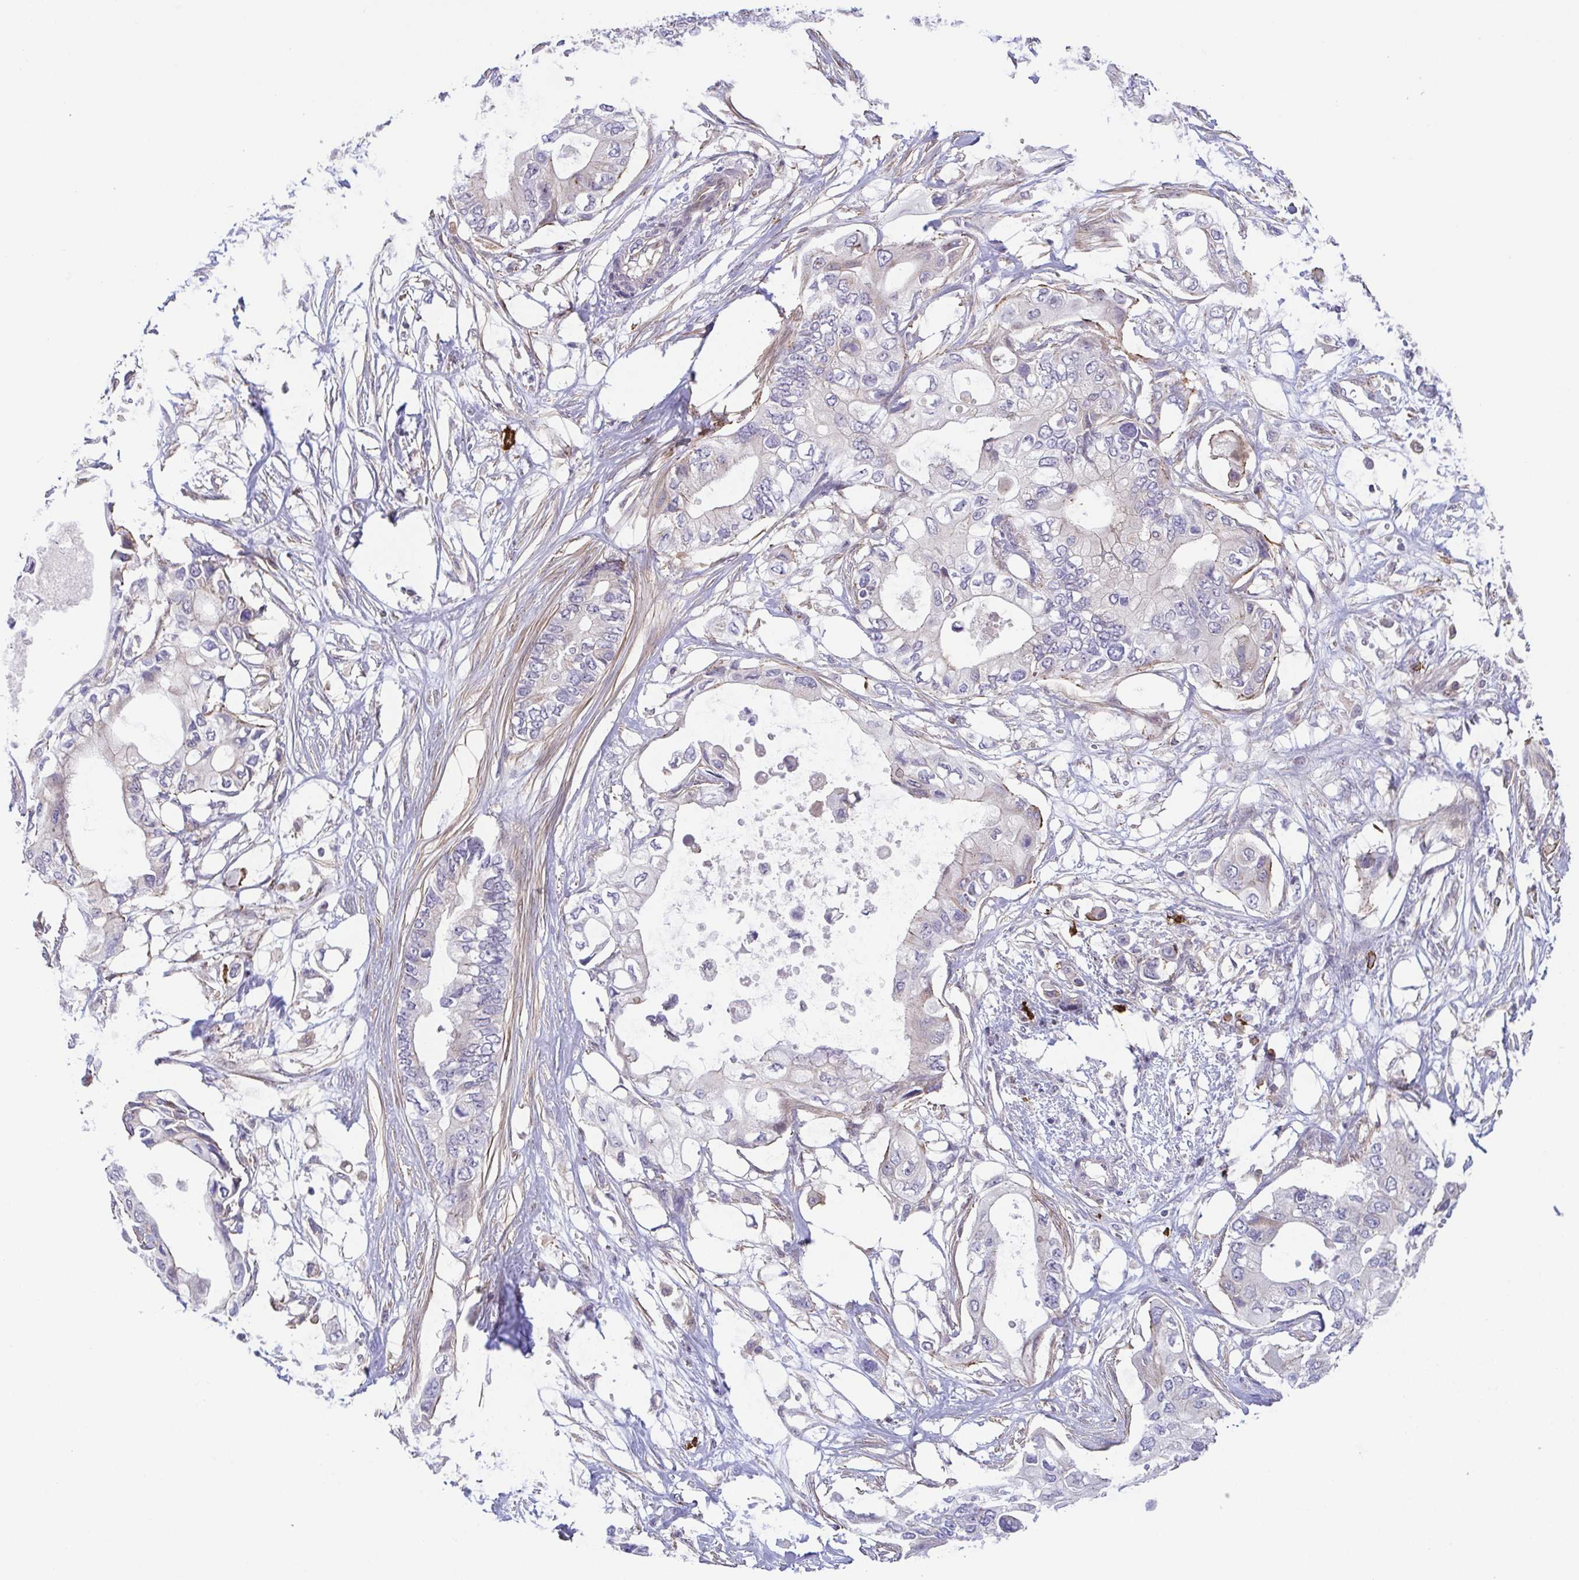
{"staining": {"intensity": "negative", "quantity": "none", "location": "none"}, "tissue": "pancreatic cancer", "cell_type": "Tumor cells", "image_type": "cancer", "snomed": [{"axis": "morphology", "description": "Adenocarcinoma, NOS"}, {"axis": "topography", "description": "Pancreas"}], "caption": "Tumor cells are negative for protein expression in human adenocarcinoma (pancreatic). The staining is performed using DAB (3,3'-diaminobenzidine) brown chromogen with nuclei counter-stained in using hematoxylin.", "gene": "PREPL", "patient": {"sex": "female", "age": 63}}